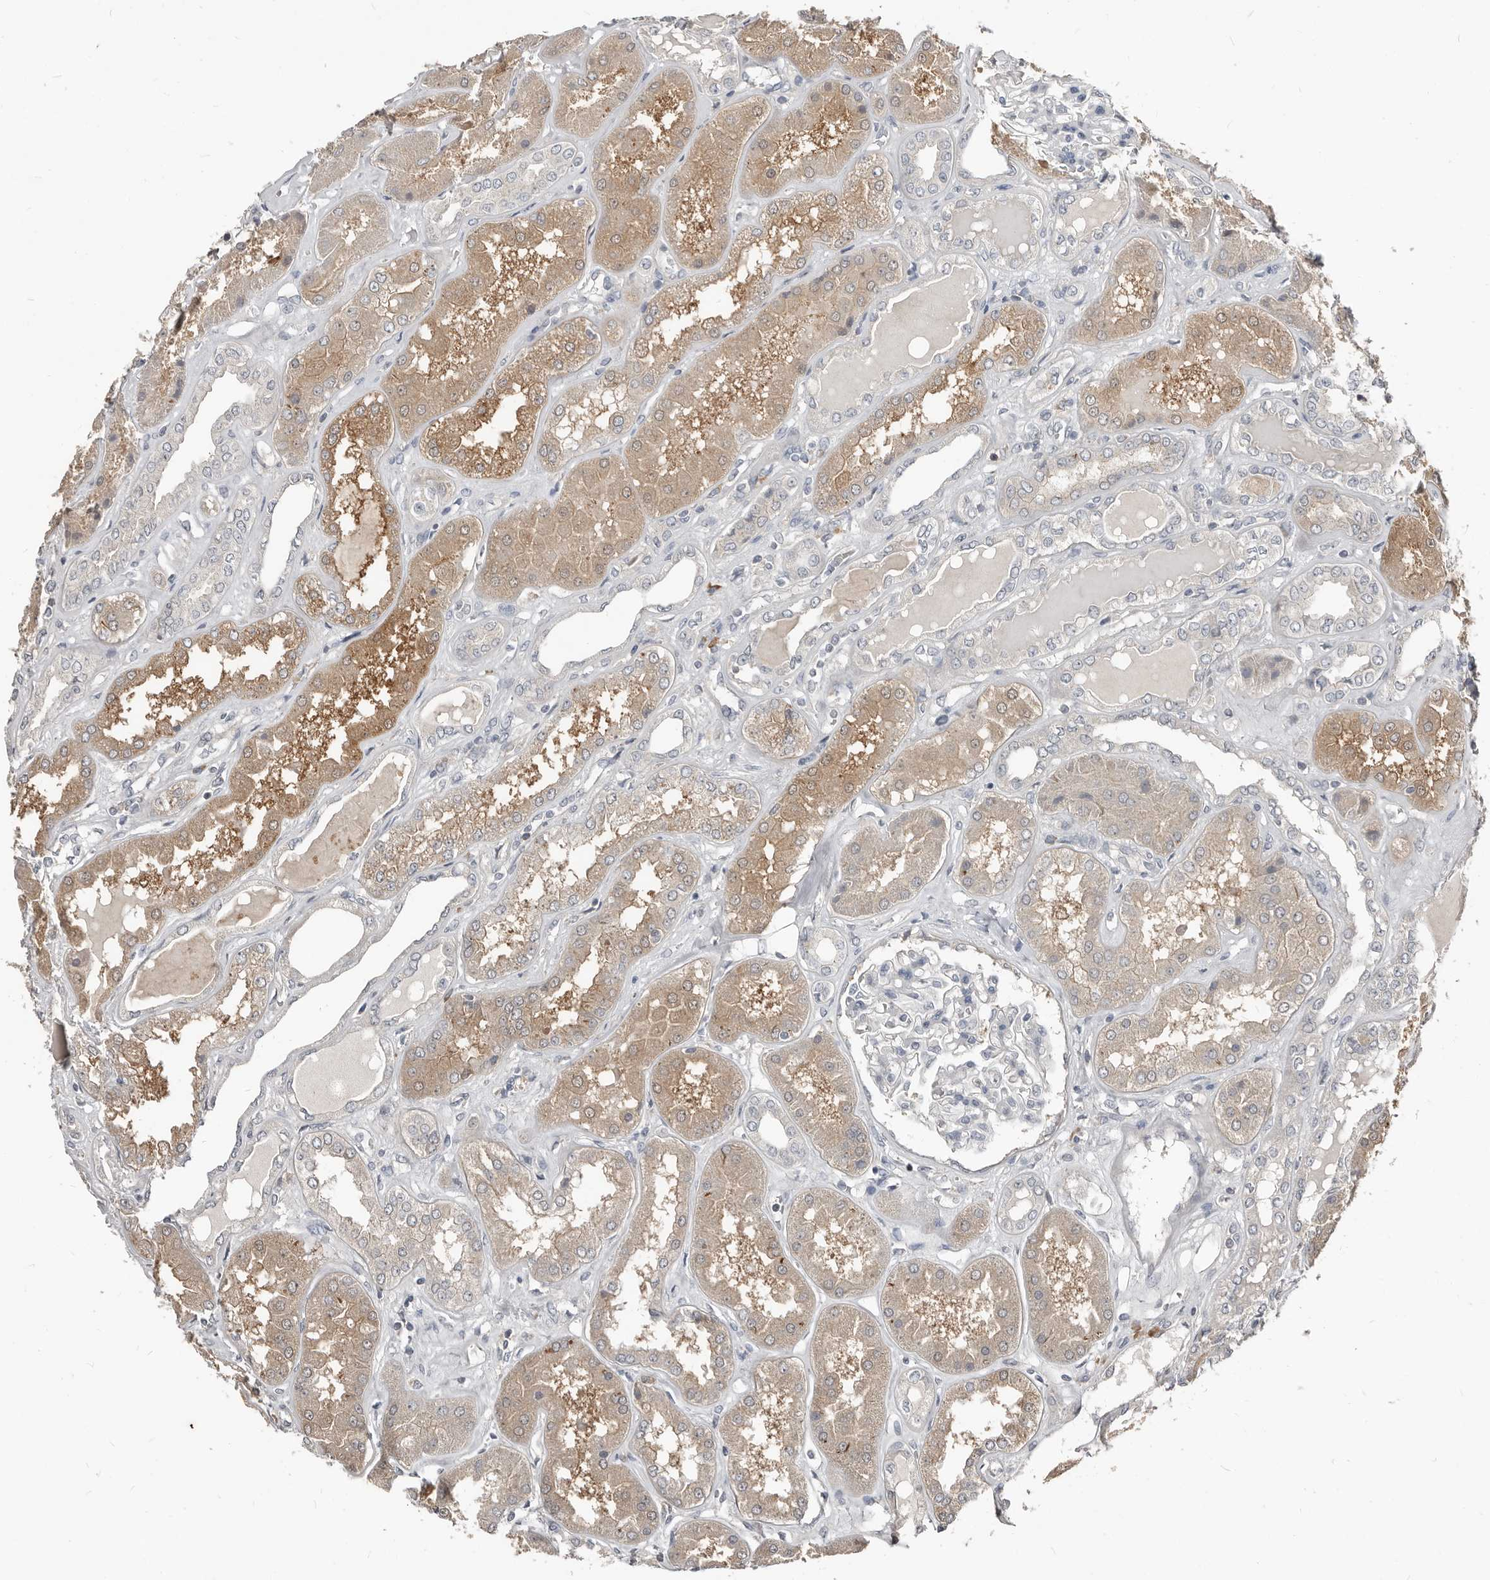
{"staining": {"intensity": "negative", "quantity": "none", "location": "none"}, "tissue": "kidney", "cell_type": "Cells in glomeruli", "image_type": "normal", "snomed": [{"axis": "morphology", "description": "Normal tissue, NOS"}, {"axis": "topography", "description": "Kidney"}], "caption": "Immunohistochemistry of unremarkable human kidney exhibits no expression in cells in glomeruli. (Brightfield microscopy of DAB immunohistochemistry at high magnification).", "gene": "AKNAD1", "patient": {"sex": "female", "age": 56}}